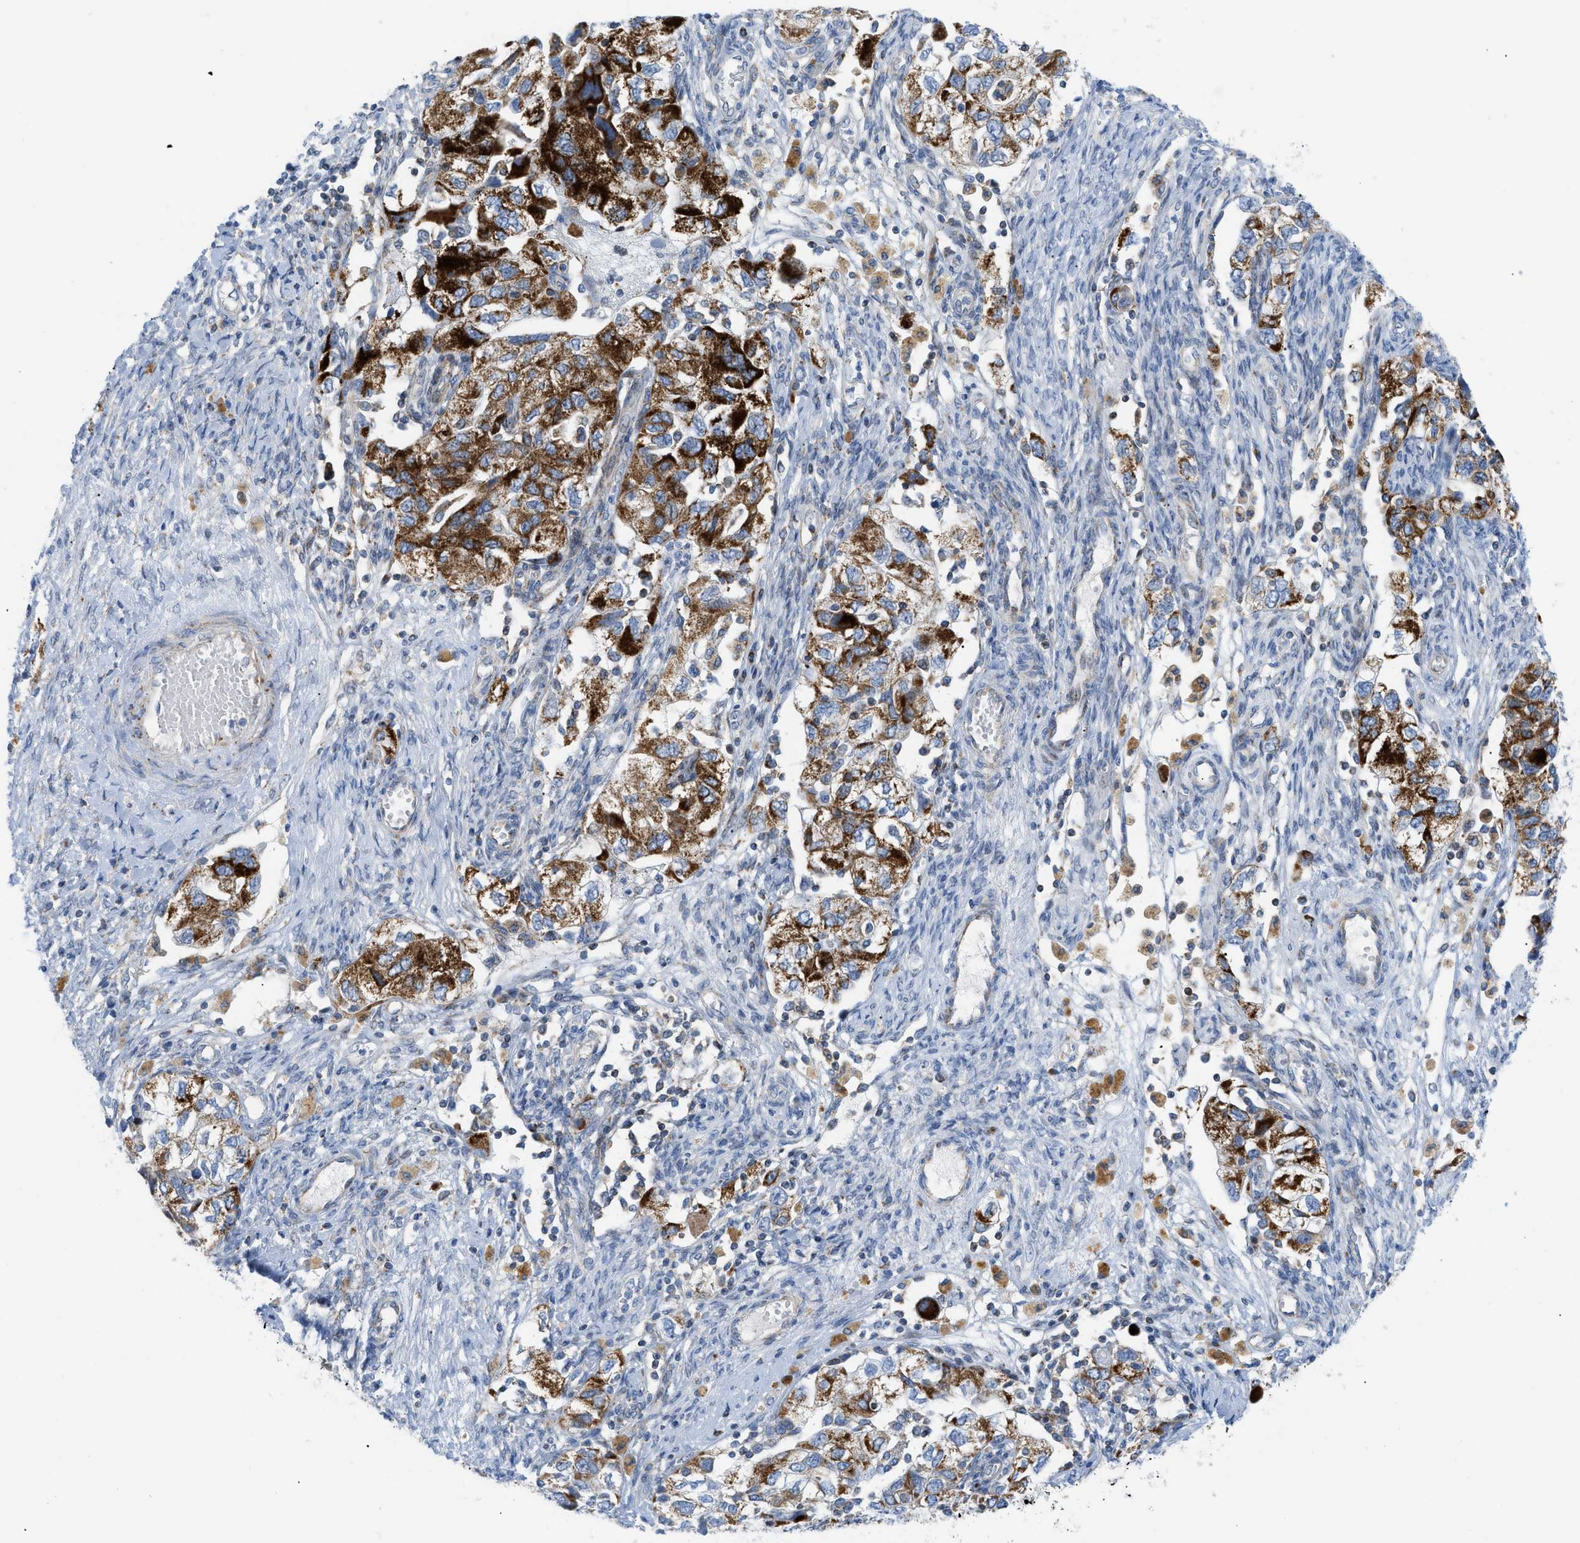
{"staining": {"intensity": "strong", "quantity": ">75%", "location": "cytoplasmic/membranous"}, "tissue": "ovarian cancer", "cell_type": "Tumor cells", "image_type": "cancer", "snomed": [{"axis": "morphology", "description": "Carcinoma, NOS"}, {"axis": "morphology", "description": "Cystadenocarcinoma, serous, NOS"}, {"axis": "topography", "description": "Ovary"}], "caption": "Ovarian cancer stained with a protein marker reveals strong staining in tumor cells.", "gene": "RBBP9", "patient": {"sex": "female", "age": 69}}